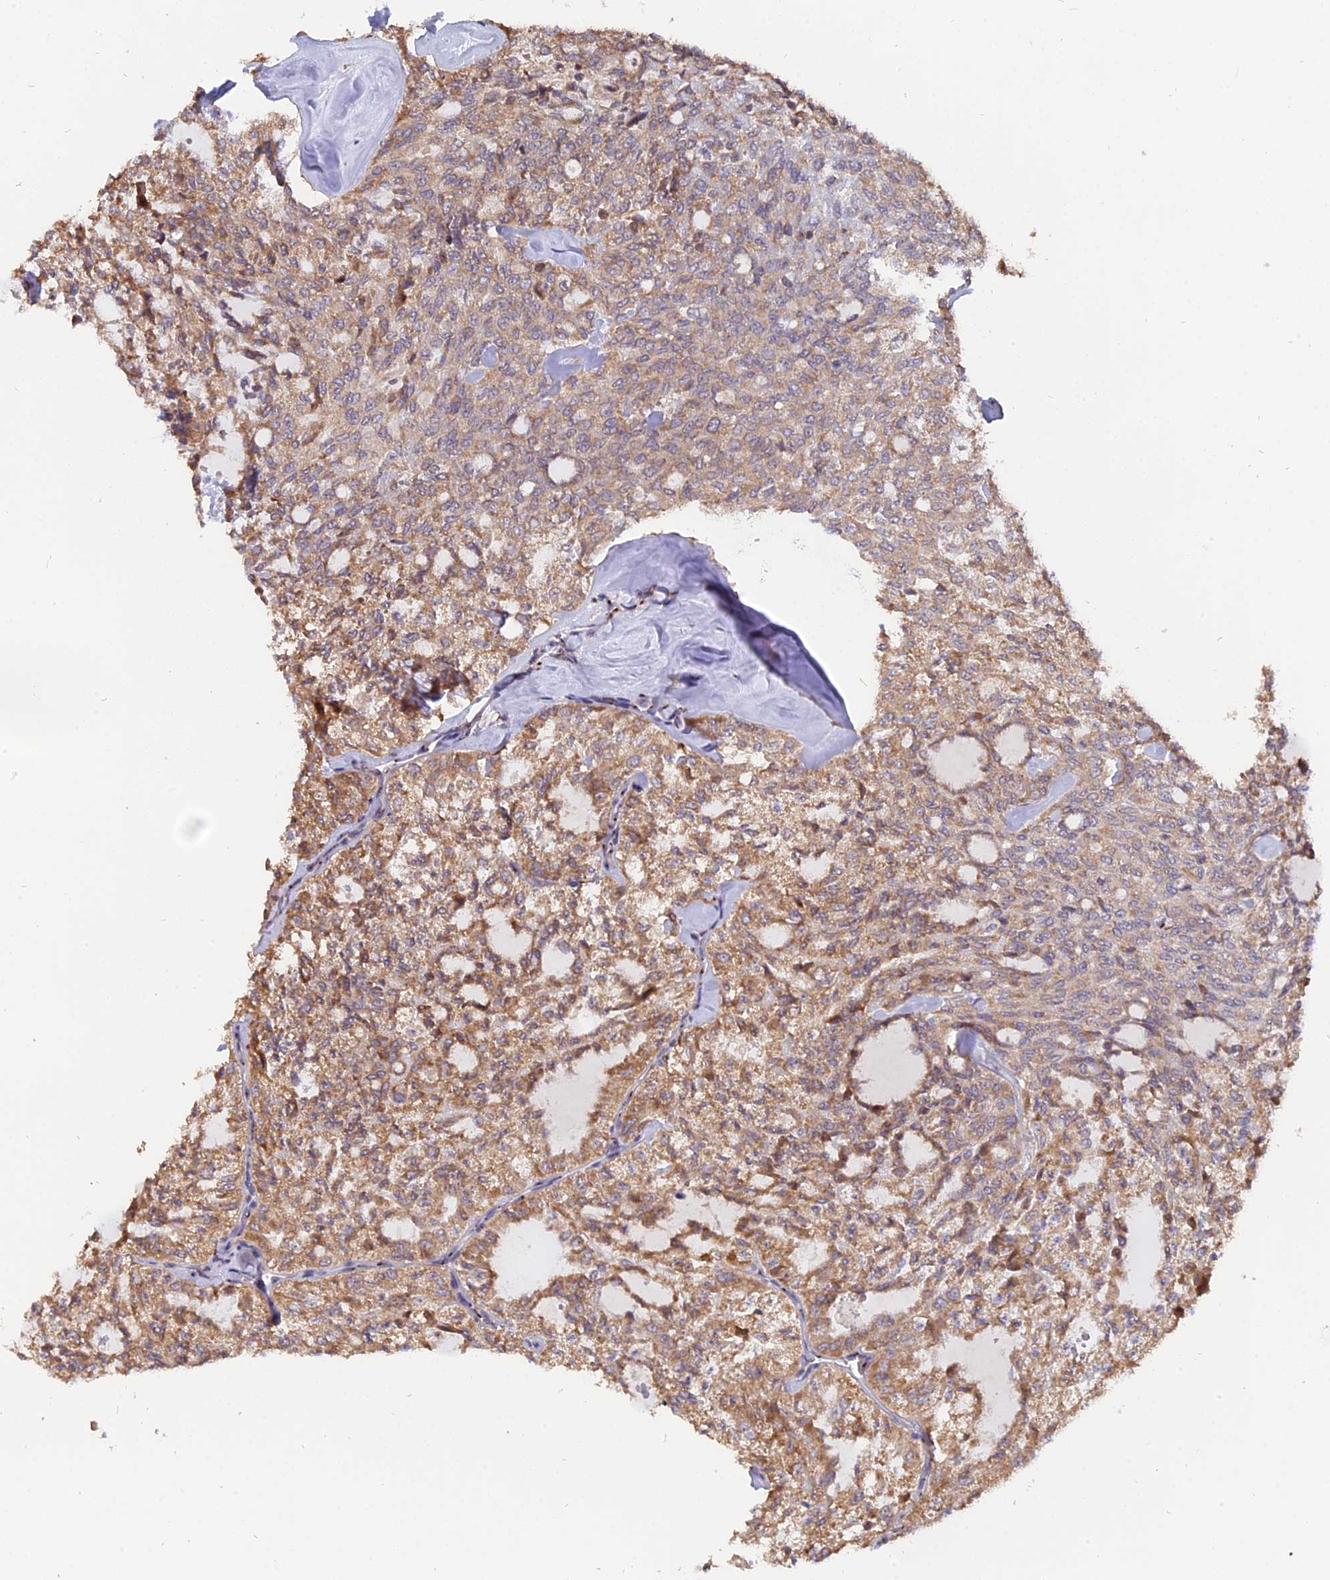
{"staining": {"intensity": "moderate", "quantity": ">75%", "location": "cytoplasmic/membranous"}, "tissue": "thyroid cancer", "cell_type": "Tumor cells", "image_type": "cancer", "snomed": [{"axis": "morphology", "description": "Follicular adenoma carcinoma, NOS"}, {"axis": "topography", "description": "Thyroid gland"}], "caption": "Immunohistochemical staining of thyroid cancer (follicular adenoma carcinoma) demonstrates medium levels of moderate cytoplasmic/membranous staining in approximately >75% of tumor cells.", "gene": "FAM118B", "patient": {"sex": "male", "age": 75}}